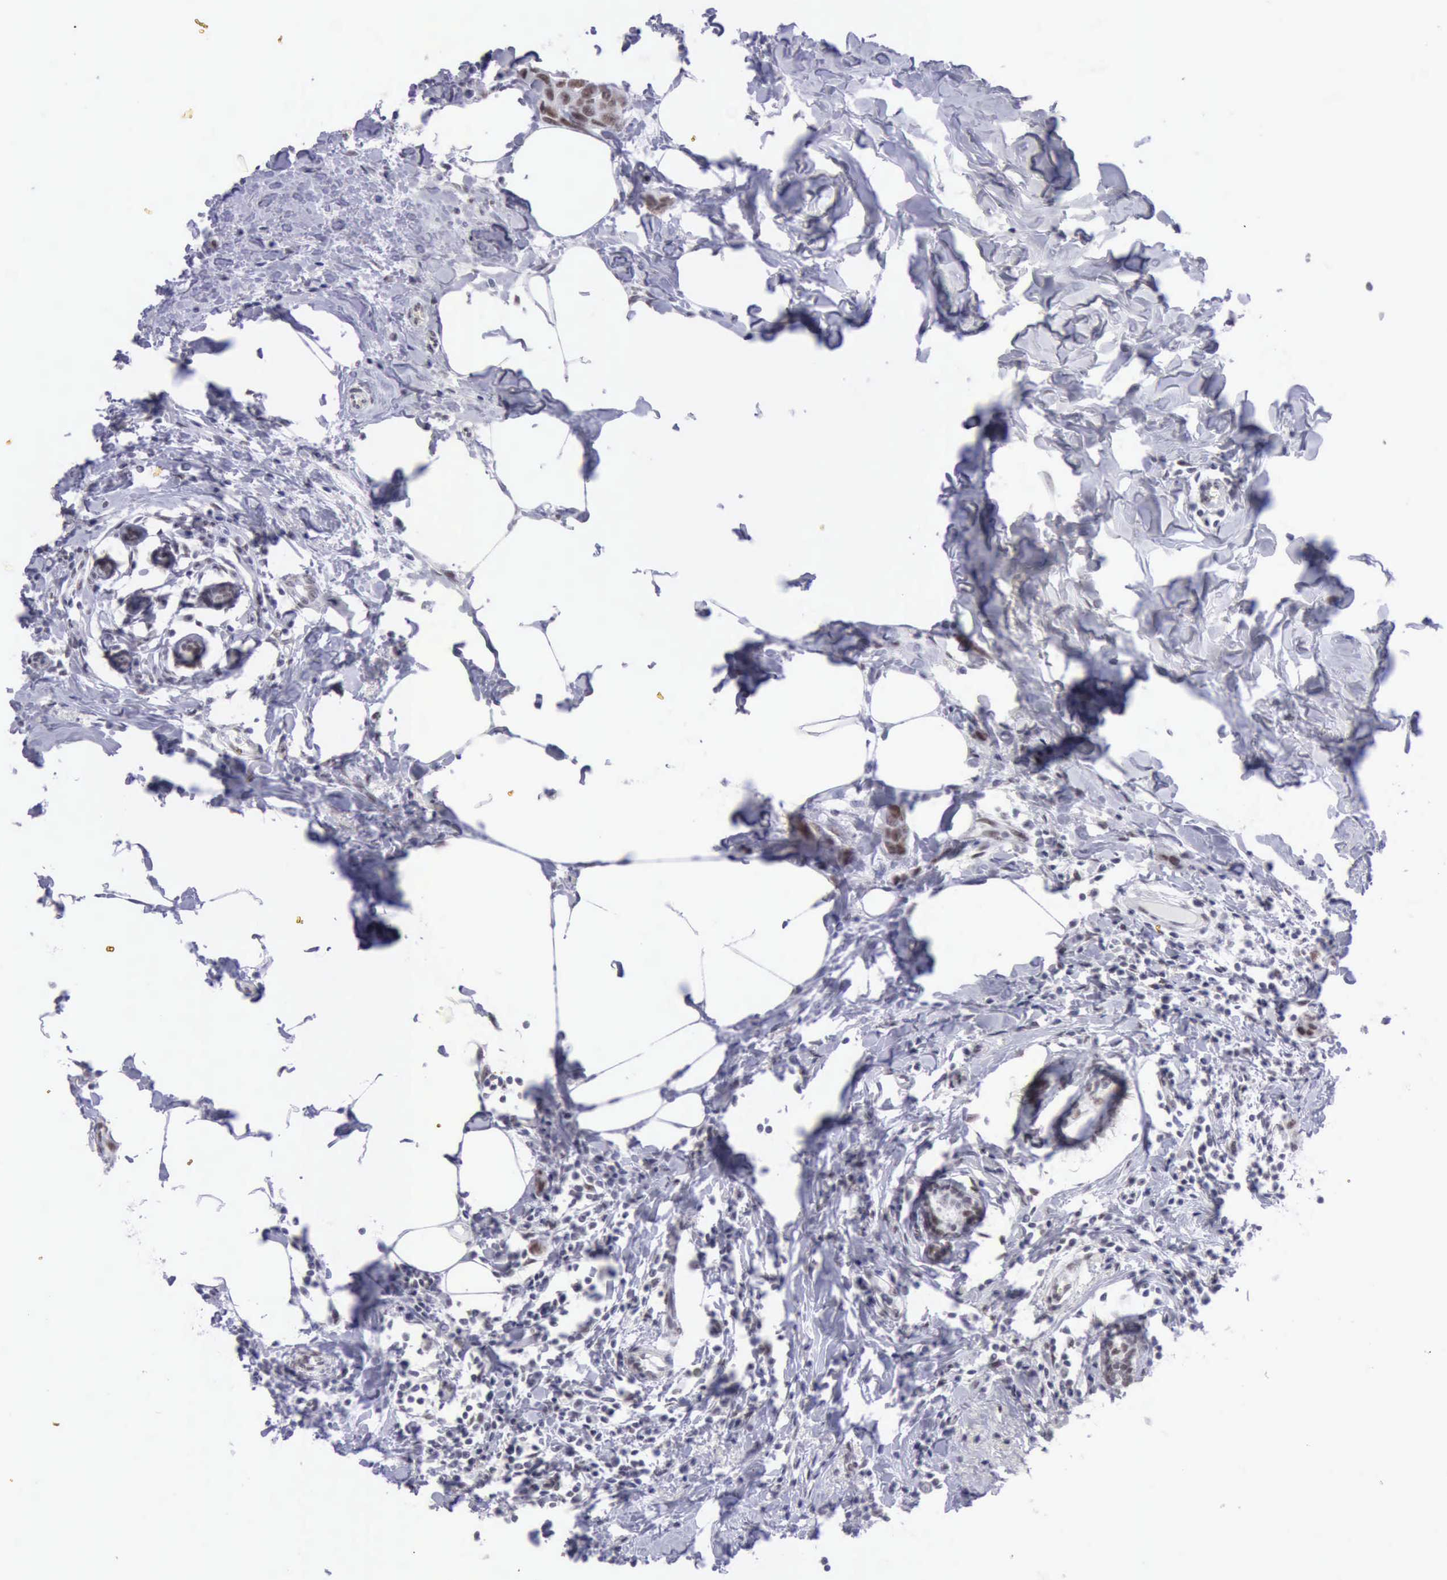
{"staining": {"intensity": "weak", "quantity": "25%-75%", "location": "nuclear"}, "tissue": "breast cancer", "cell_type": "Tumor cells", "image_type": "cancer", "snomed": [{"axis": "morphology", "description": "Normal tissue, NOS"}, {"axis": "morphology", "description": "Duct carcinoma"}, {"axis": "topography", "description": "Breast"}], "caption": "Protein staining of breast cancer (invasive ductal carcinoma) tissue reveals weak nuclear expression in approximately 25%-75% of tumor cells.", "gene": "EP300", "patient": {"sex": "female", "age": 50}}